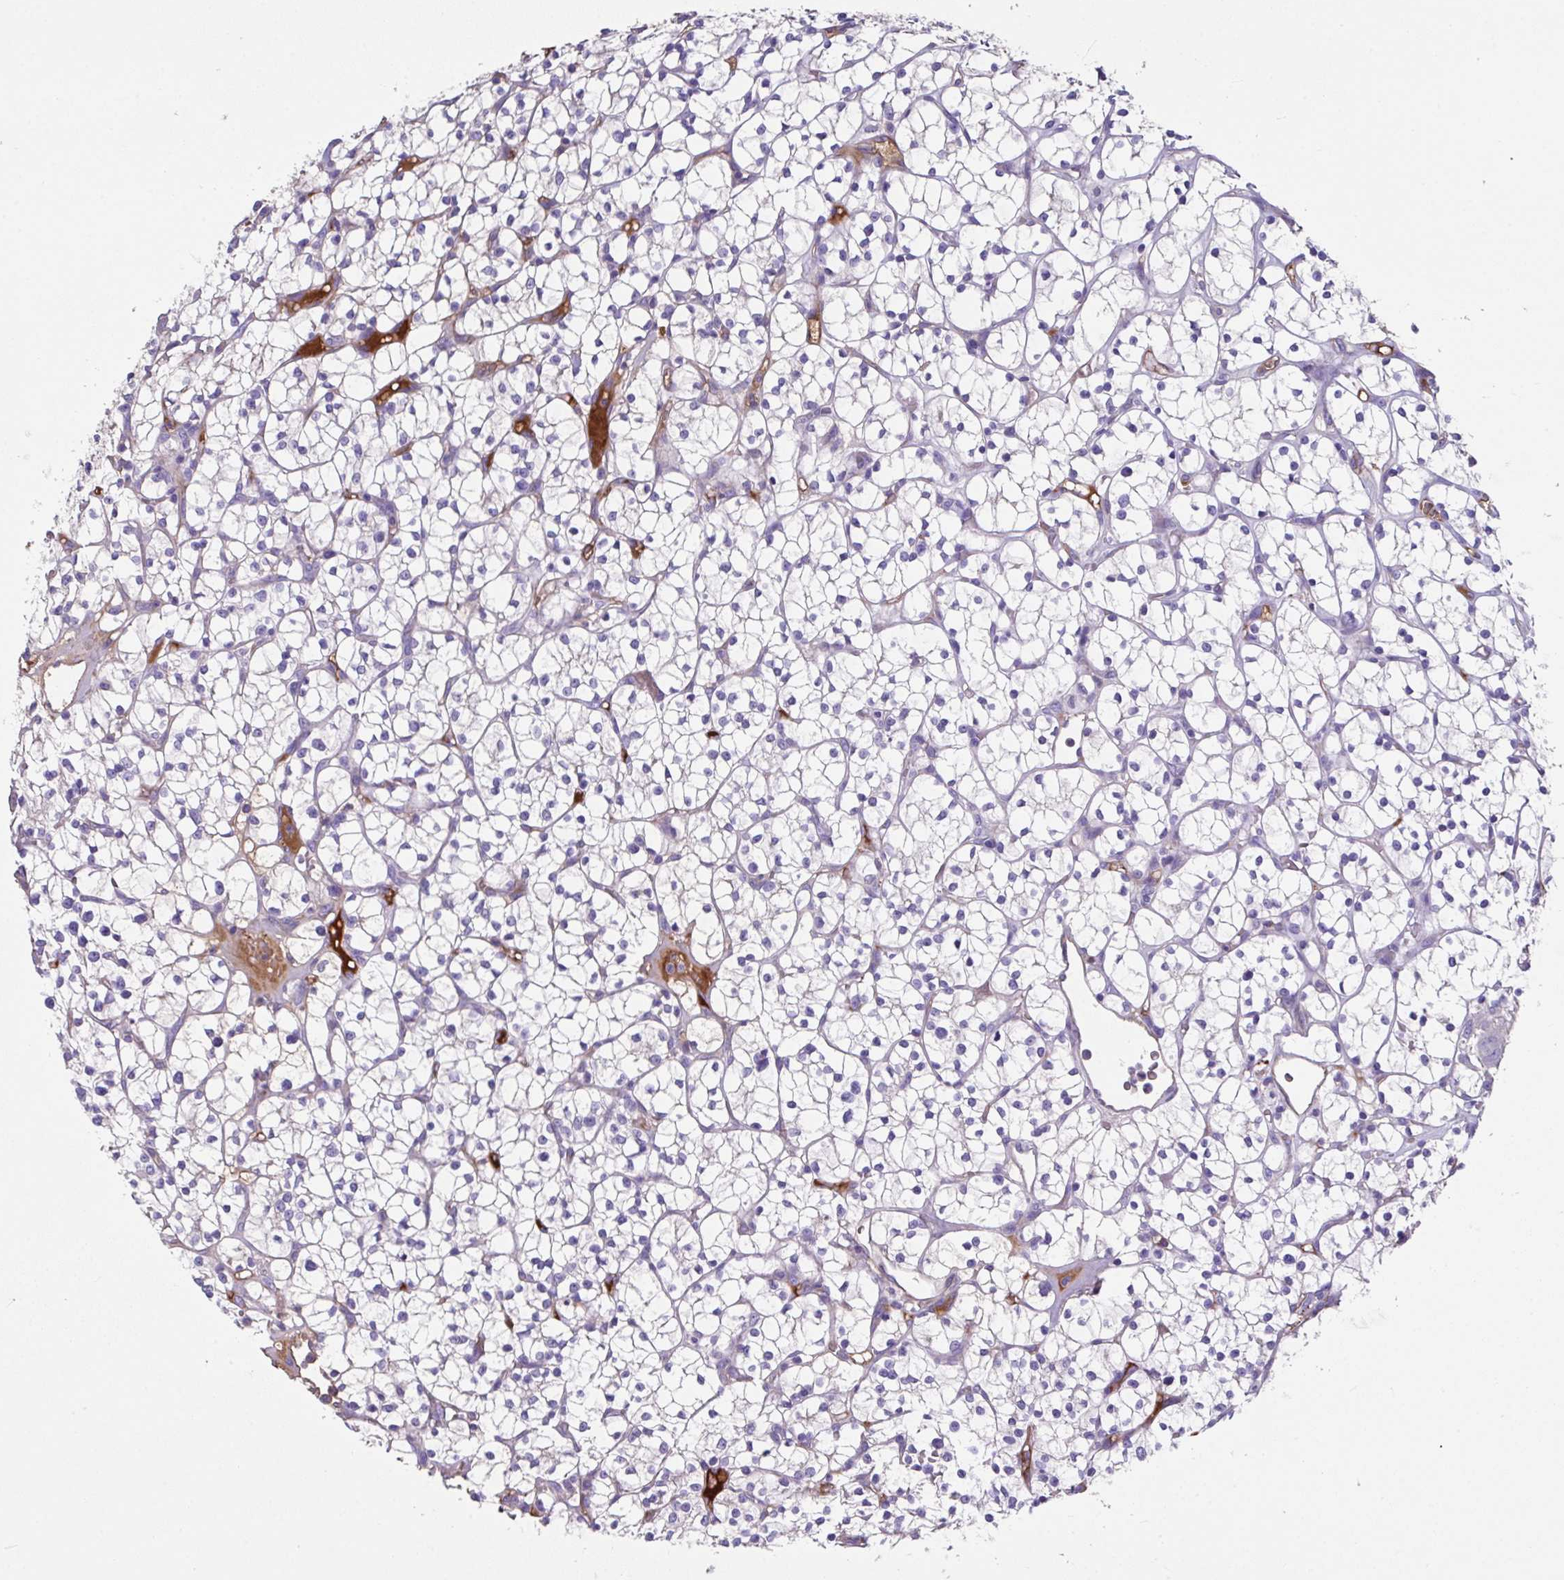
{"staining": {"intensity": "negative", "quantity": "none", "location": "none"}, "tissue": "renal cancer", "cell_type": "Tumor cells", "image_type": "cancer", "snomed": [{"axis": "morphology", "description": "Adenocarcinoma, NOS"}, {"axis": "topography", "description": "Kidney"}], "caption": "Immunohistochemistry (IHC) image of neoplastic tissue: renal adenocarcinoma stained with DAB displays no significant protein positivity in tumor cells.", "gene": "ZNF813", "patient": {"sex": "female", "age": 64}}